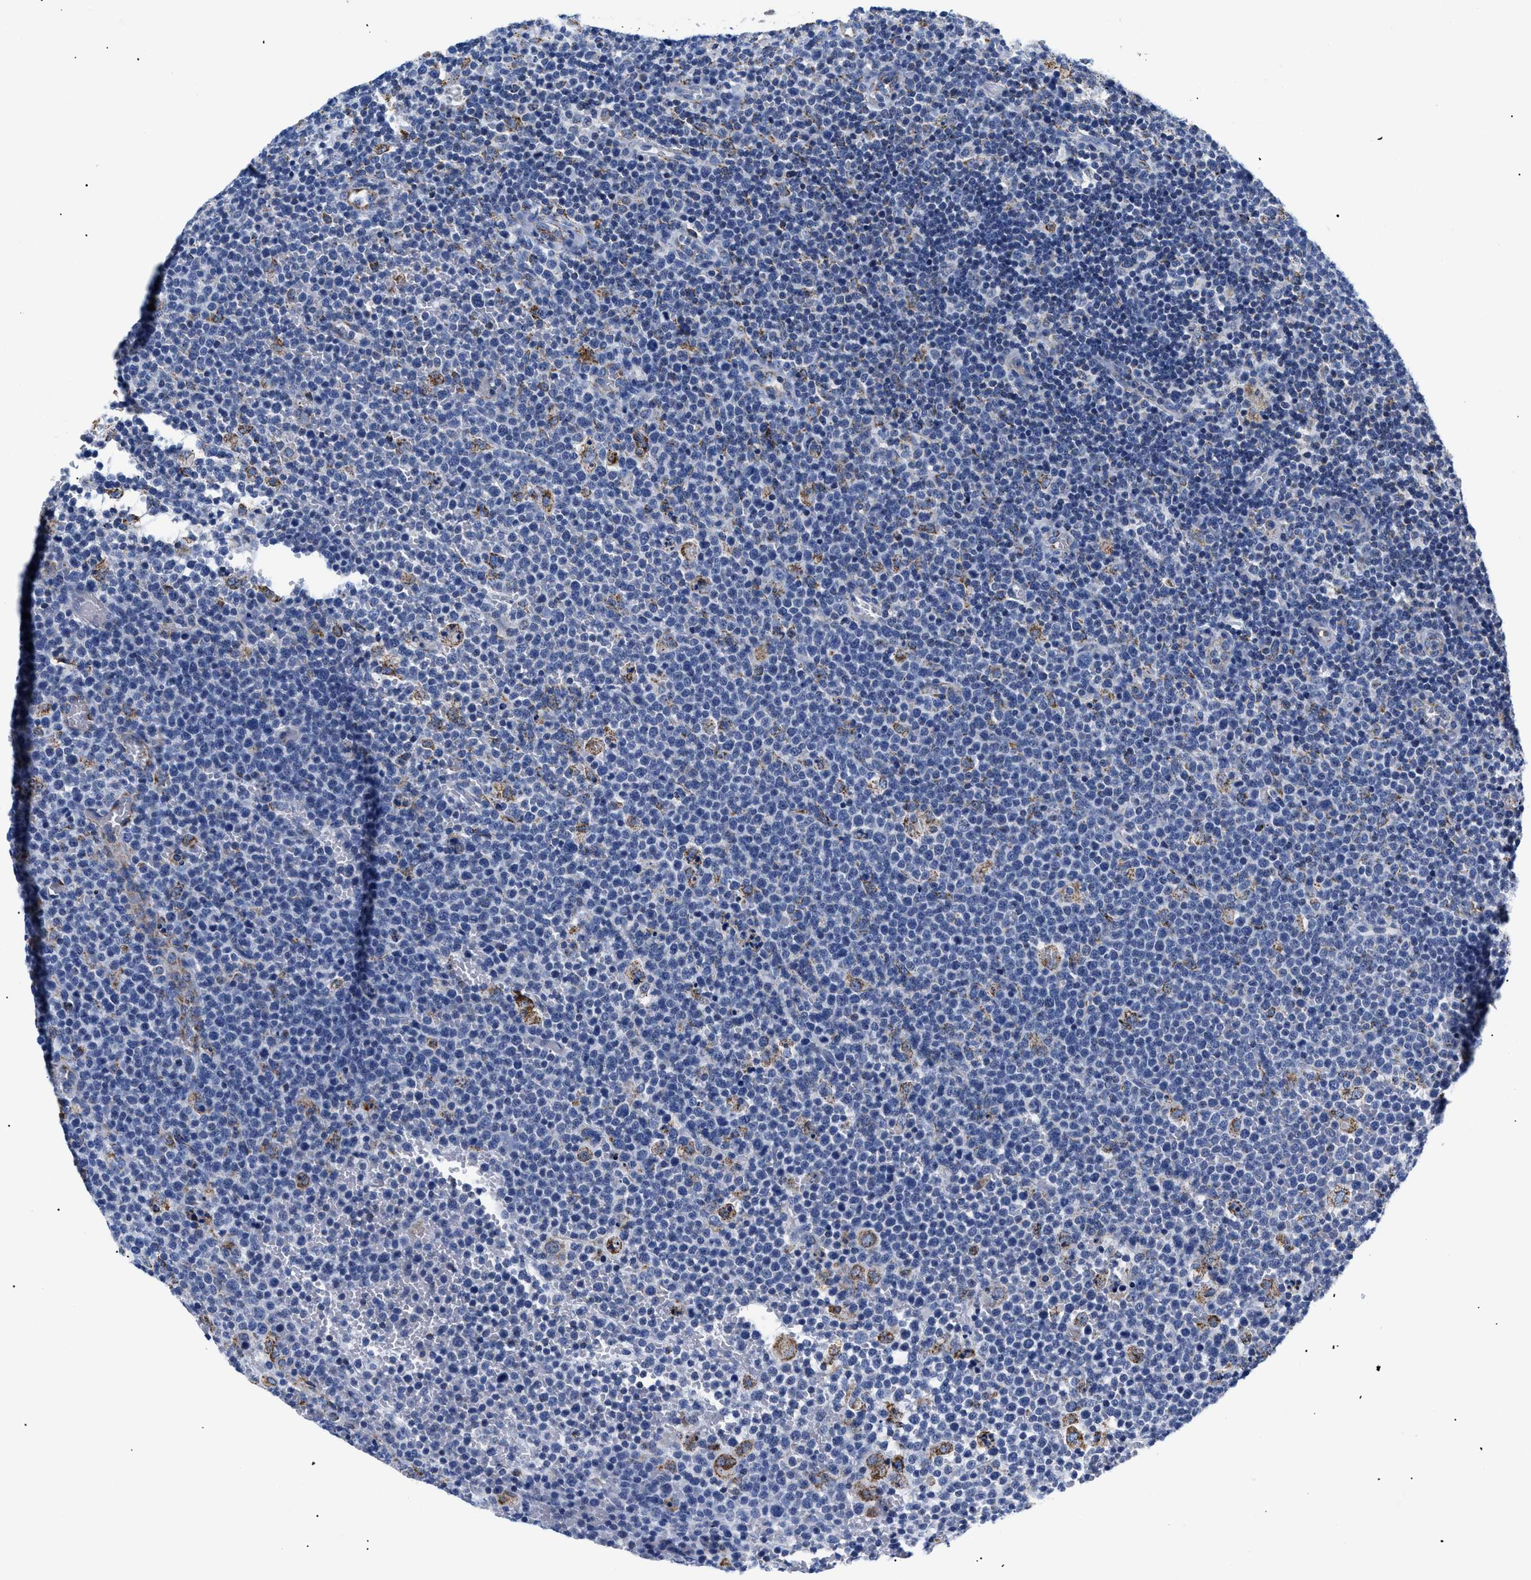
{"staining": {"intensity": "negative", "quantity": "none", "location": "none"}, "tissue": "lymphoma", "cell_type": "Tumor cells", "image_type": "cancer", "snomed": [{"axis": "morphology", "description": "Malignant lymphoma, non-Hodgkin's type, High grade"}, {"axis": "topography", "description": "Lymph node"}], "caption": "Histopathology image shows no significant protein positivity in tumor cells of malignant lymphoma, non-Hodgkin's type (high-grade). (Immunohistochemistry (ihc), brightfield microscopy, high magnification).", "gene": "GPR149", "patient": {"sex": "male", "age": 61}}